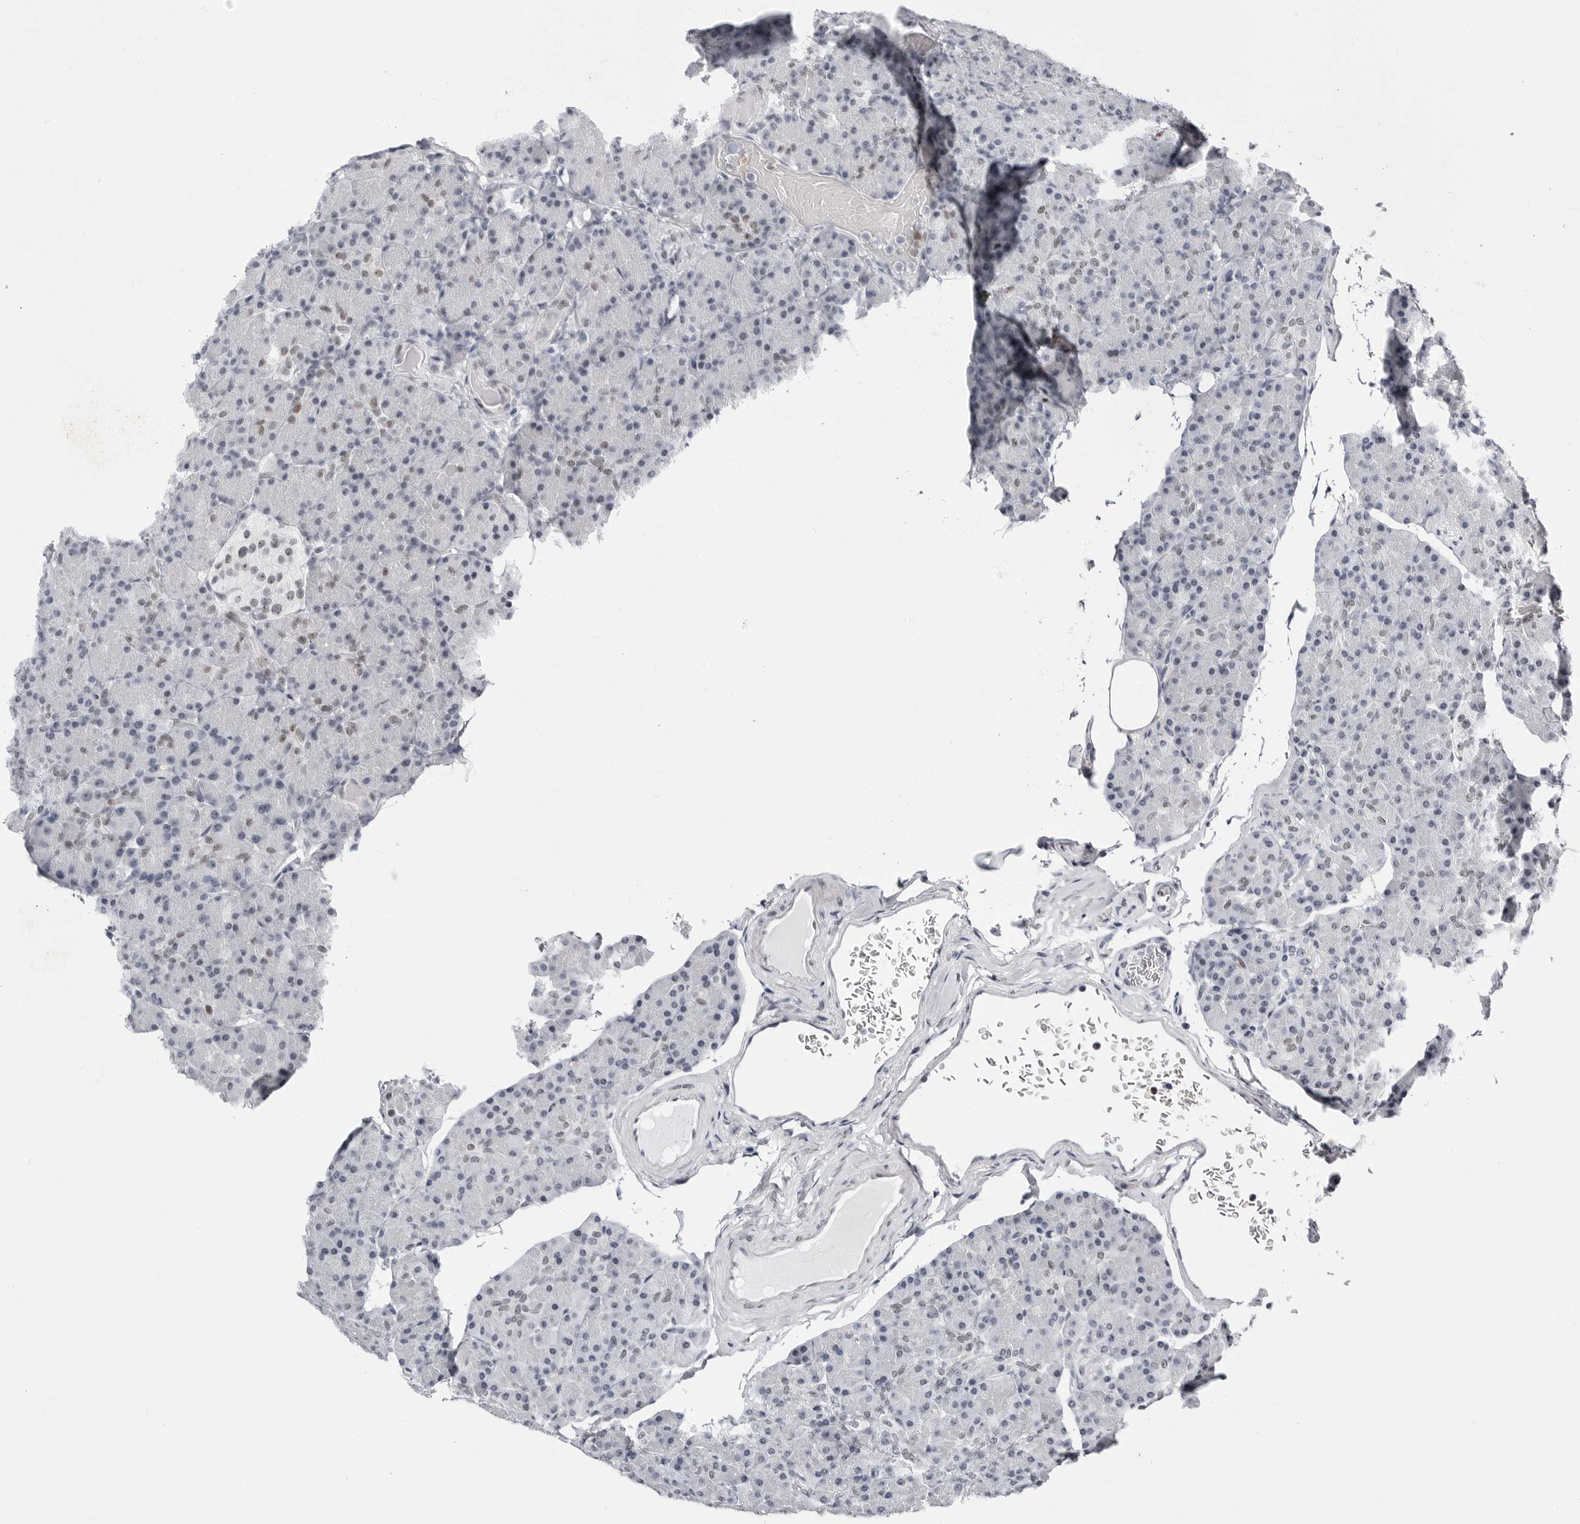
{"staining": {"intensity": "weak", "quantity": "25%-75%", "location": "nuclear"}, "tissue": "pancreas", "cell_type": "Exocrine glandular cells", "image_type": "normal", "snomed": [{"axis": "morphology", "description": "Normal tissue, NOS"}, {"axis": "topography", "description": "Pancreas"}], "caption": "Immunohistochemistry (IHC) of benign pancreas demonstrates low levels of weak nuclear positivity in about 25%-75% of exocrine glandular cells.", "gene": "VEZF1", "patient": {"sex": "female", "age": 43}}